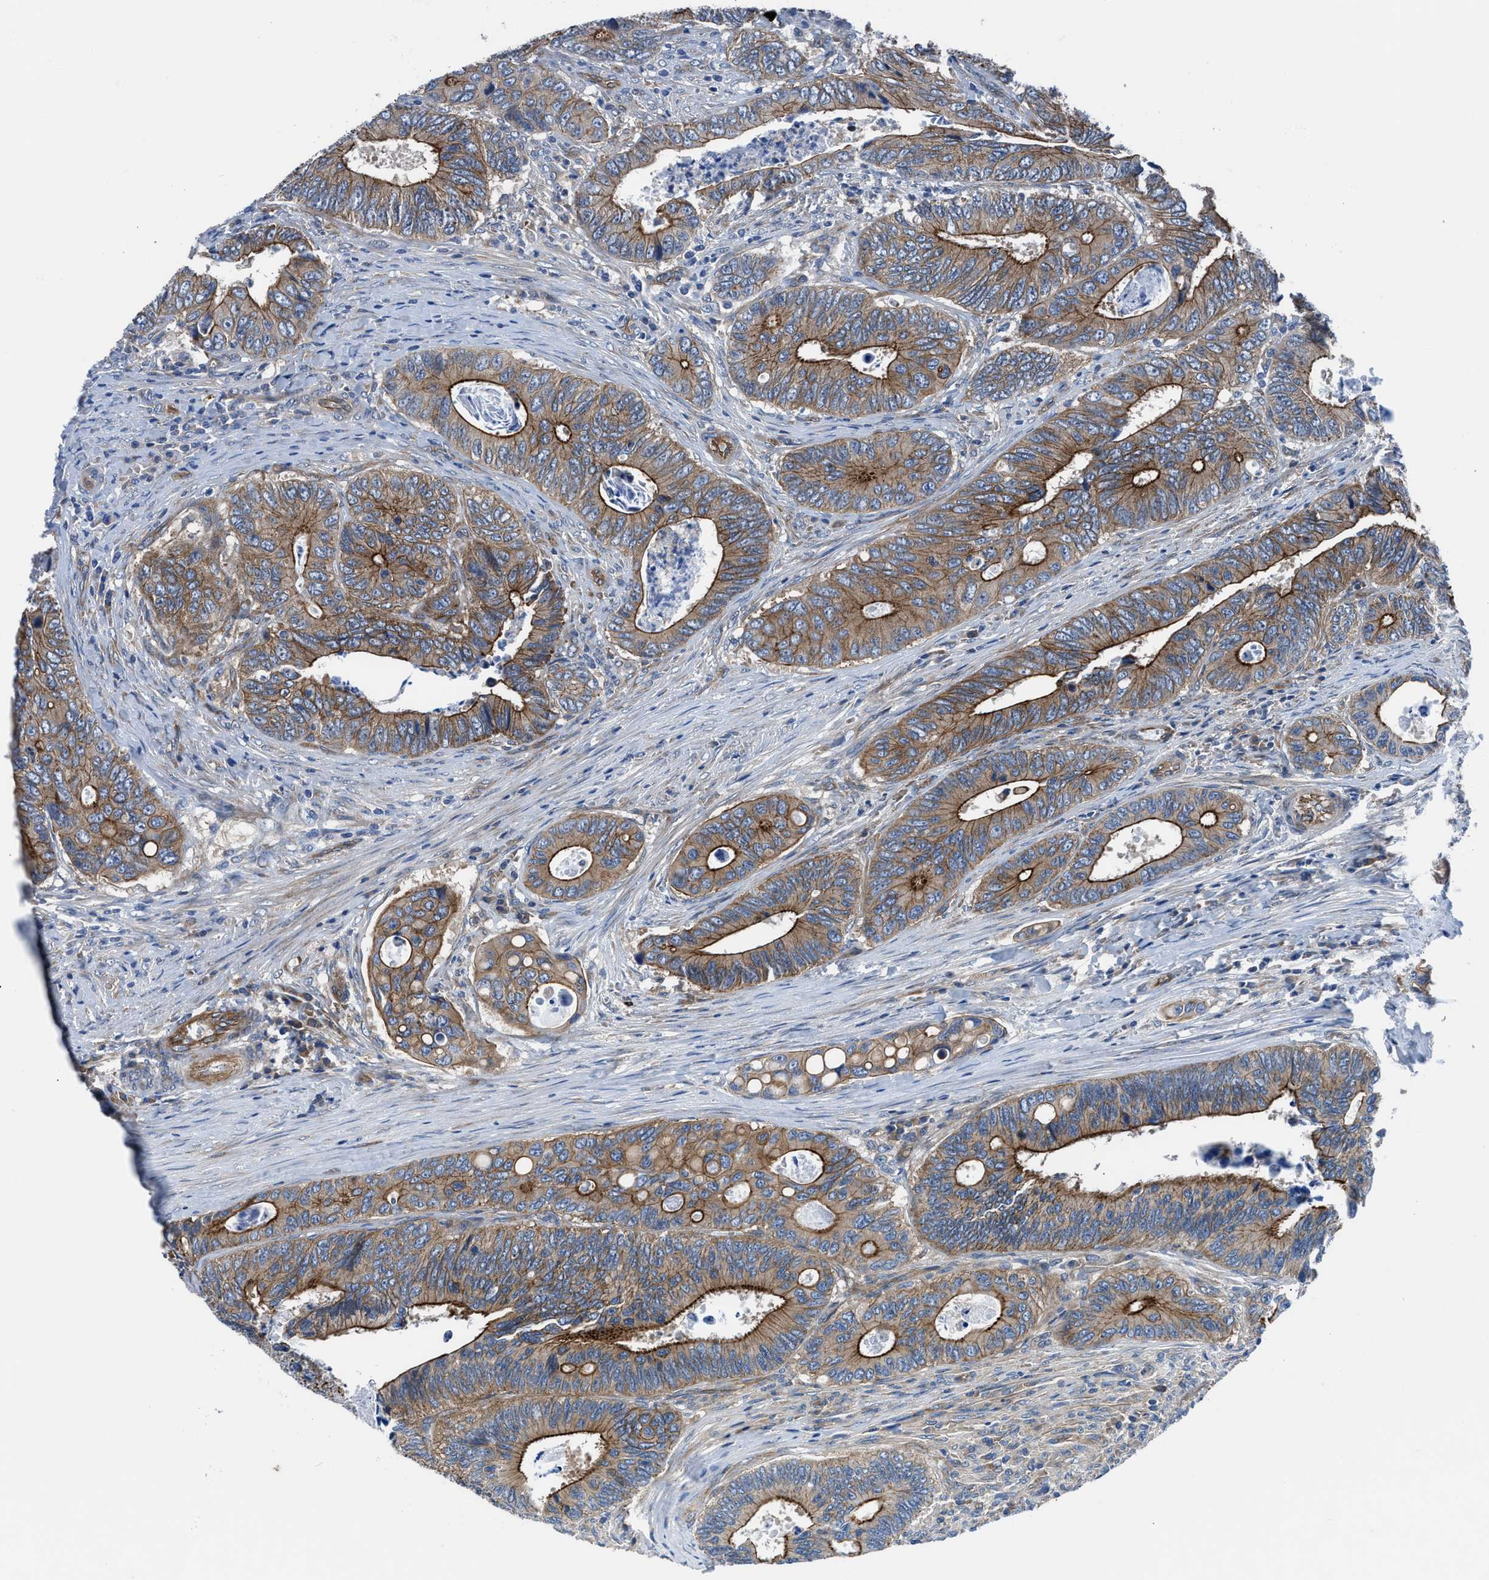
{"staining": {"intensity": "strong", "quantity": ">75%", "location": "cytoplasmic/membranous"}, "tissue": "colorectal cancer", "cell_type": "Tumor cells", "image_type": "cancer", "snomed": [{"axis": "morphology", "description": "Inflammation, NOS"}, {"axis": "morphology", "description": "Adenocarcinoma, NOS"}, {"axis": "topography", "description": "Colon"}], "caption": "Immunohistochemical staining of colorectal adenocarcinoma reveals high levels of strong cytoplasmic/membranous protein positivity in approximately >75% of tumor cells.", "gene": "TRIP4", "patient": {"sex": "male", "age": 72}}